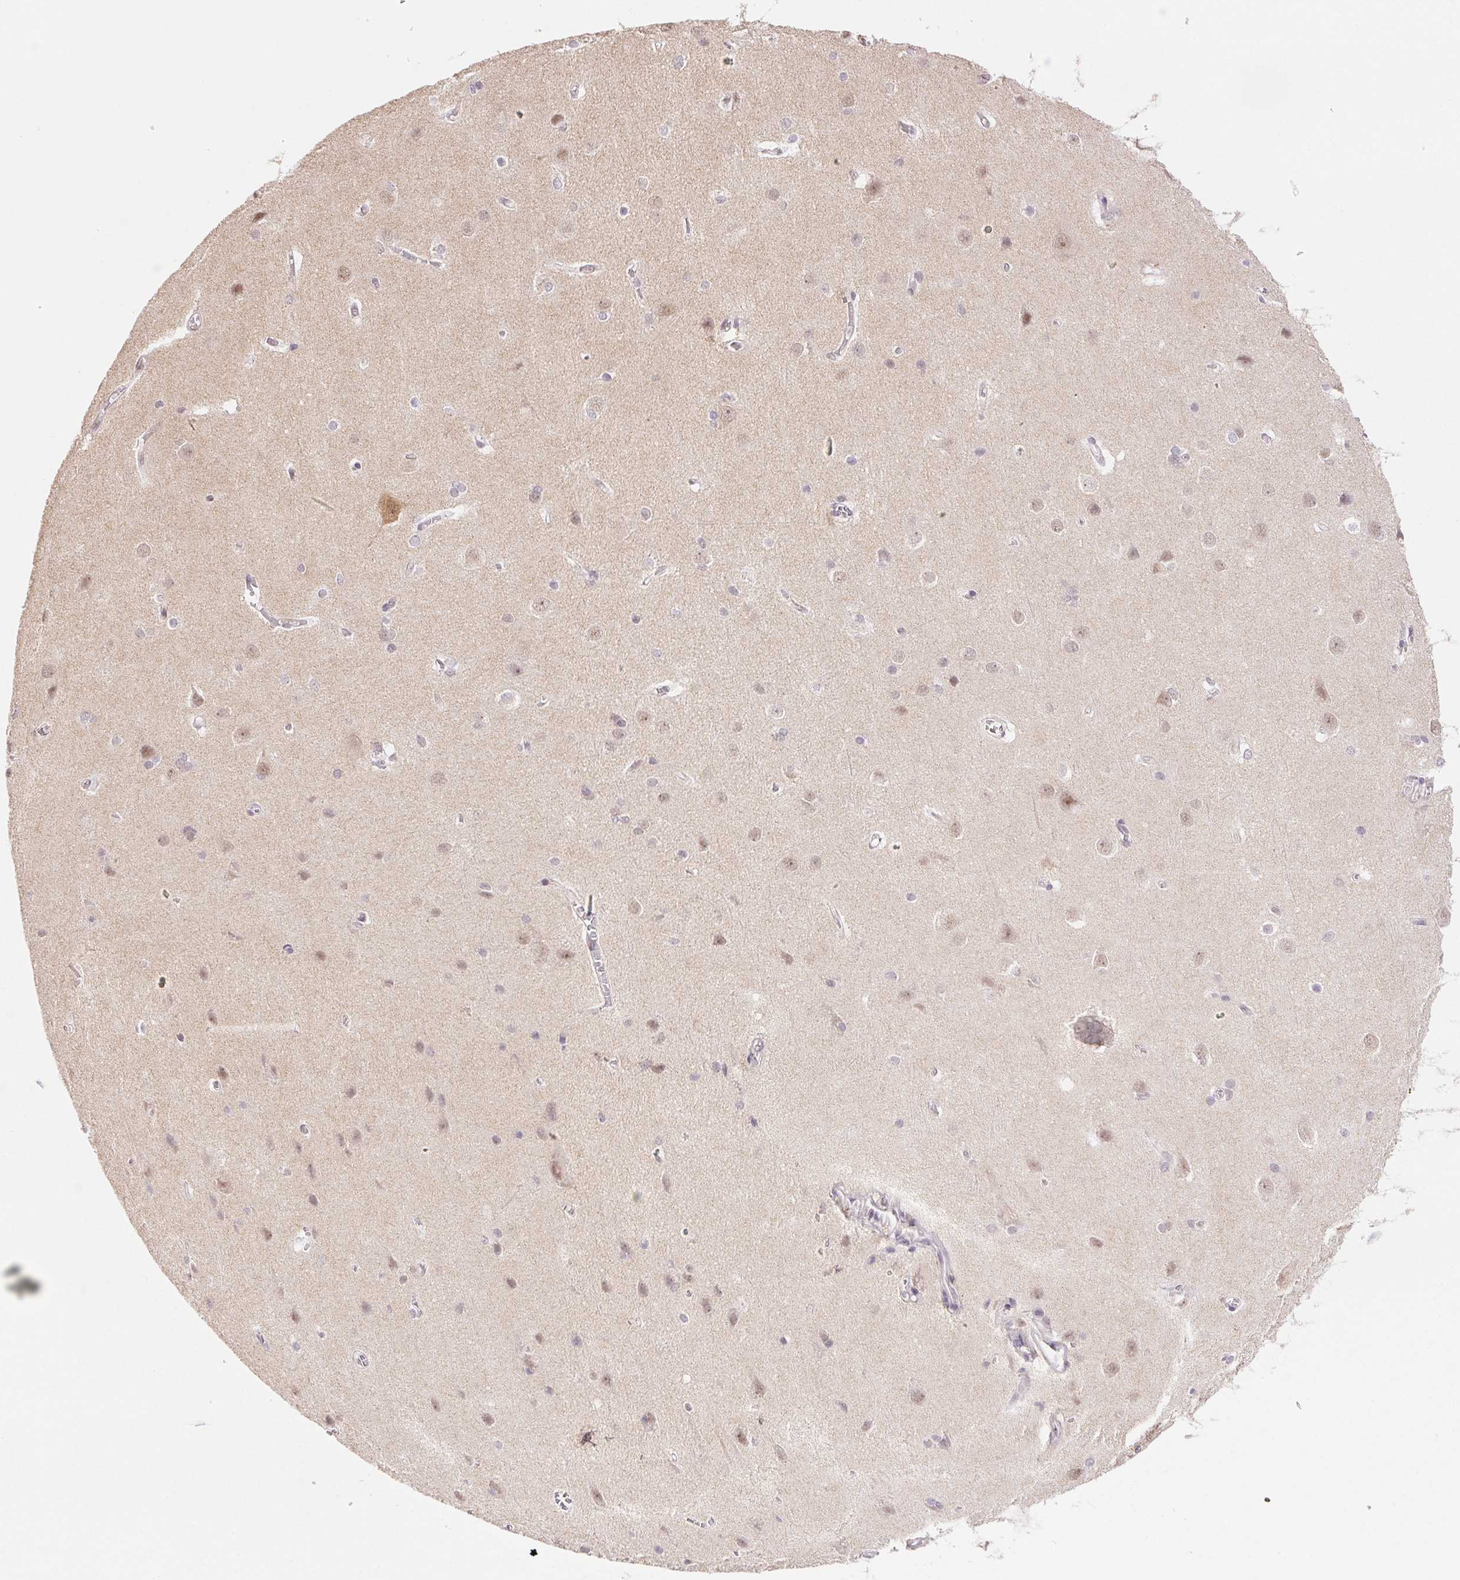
{"staining": {"intensity": "negative", "quantity": "none", "location": "none"}, "tissue": "cerebral cortex", "cell_type": "Endothelial cells", "image_type": "normal", "snomed": [{"axis": "morphology", "description": "Normal tissue, NOS"}, {"axis": "topography", "description": "Cerebral cortex"}], "caption": "The micrograph displays no significant expression in endothelial cells of cerebral cortex.", "gene": "PRPF18", "patient": {"sex": "male", "age": 37}}